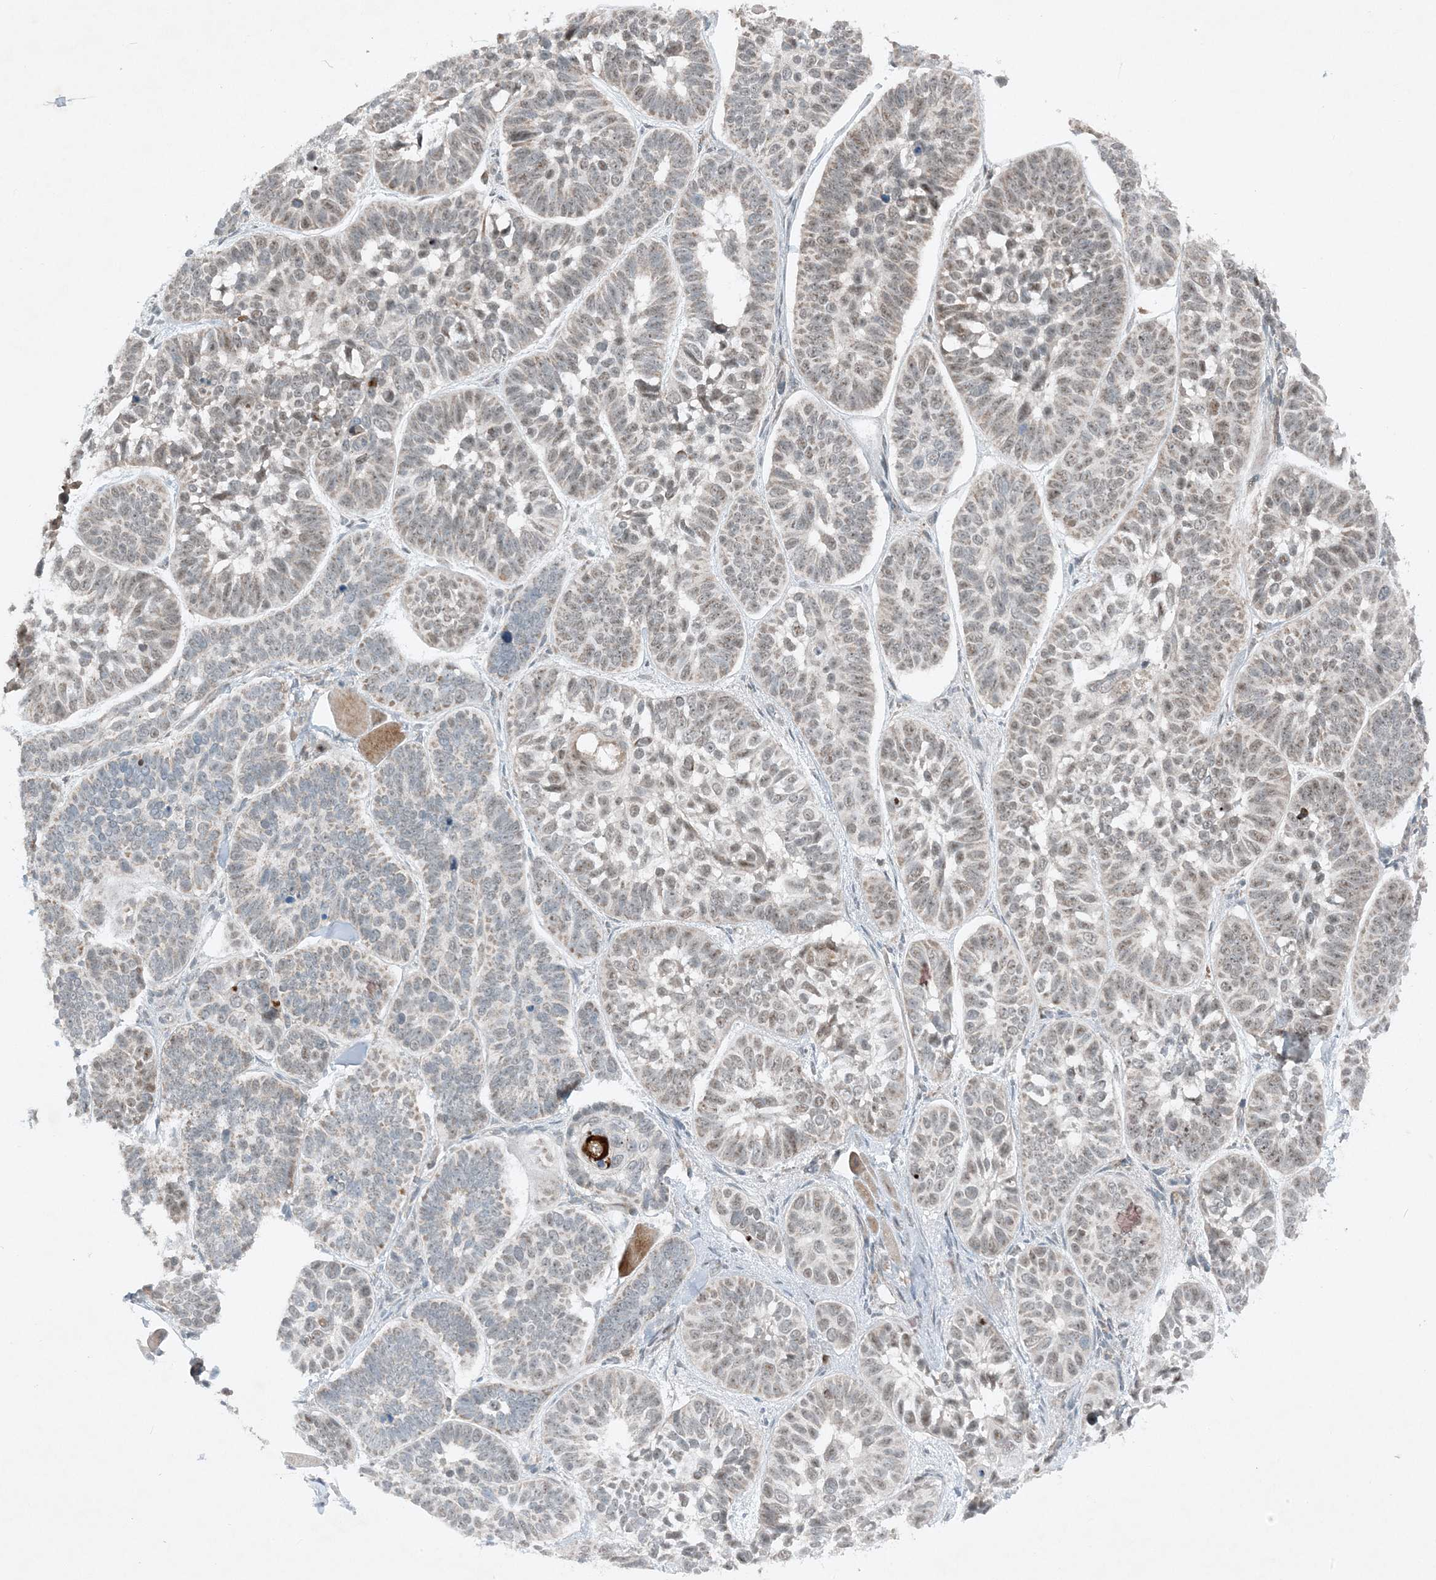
{"staining": {"intensity": "weak", "quantity": "25%-75%", "location": "cytoplasmic/membranous,nuclear"}, "tissue": "skin cancer", "cell_type": "Tumor cells", "image_type": "cancer", "snomed": [{"axis": "morphology", "description": "Basal cell carcinoma"}, {"axis": "topography", "description": "Skin"}], "caption": "Immunohistochemistry of human basal cell carcinoma (skin) reveals low levels of weak cytoplasmic/membranous and nuclear staining in approximately 25%-75% of tumor cells.", "gene": "MITD1", "patient": {"sex": "male", "age": 62}}